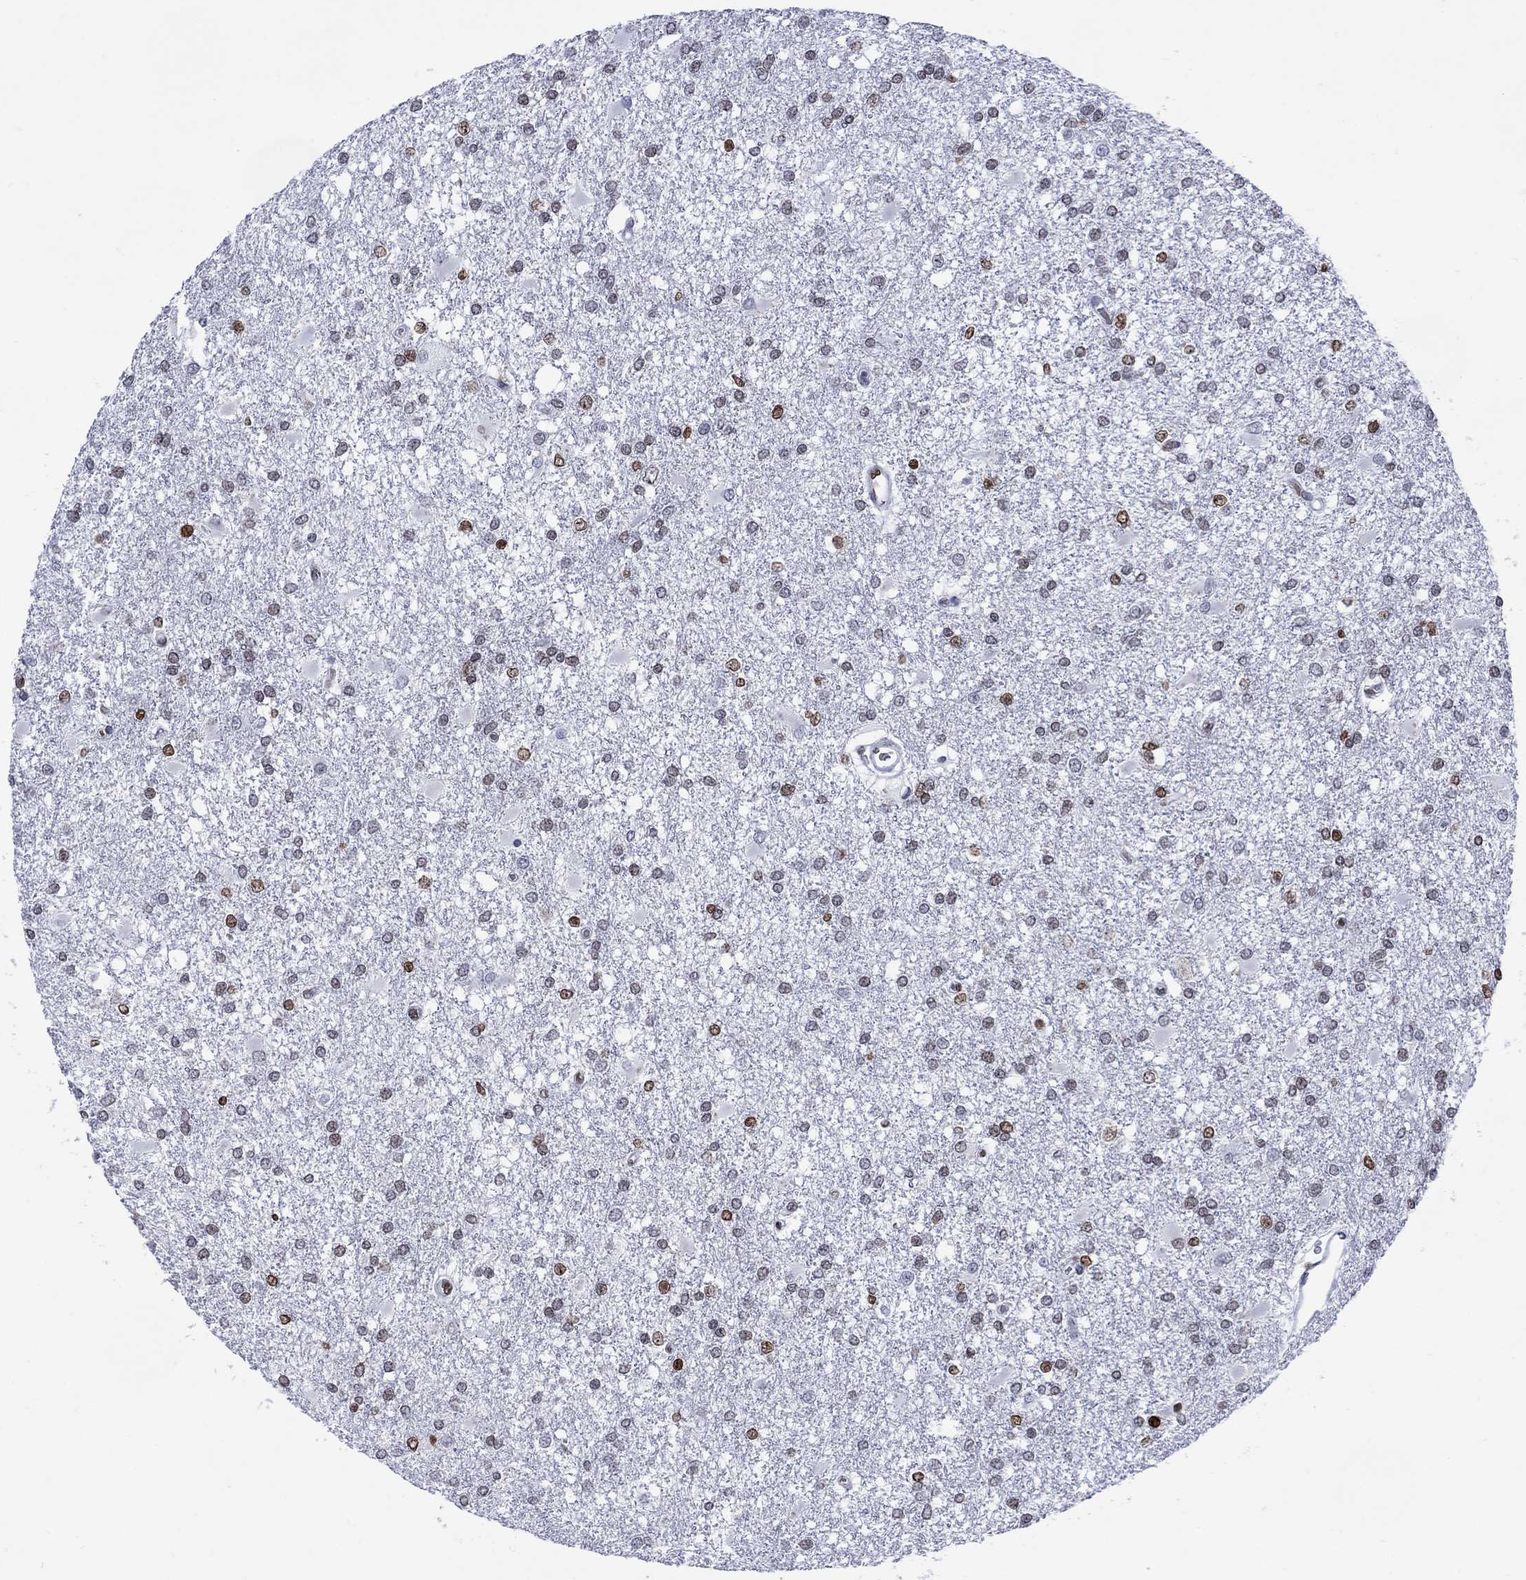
{"staining": {"intensity": "moderate", "quantity": "<25%", "location": "nuclear"}, "tissue": "glioma", "cell_type": "Tumor cells", "image_type": "cancer", "snomed": [{"axis": "morphology", "description": "Glioma, malignant, High grade"}, {"axis": "topography", "description": "Cerebral cortex"}], "caption": "Human glioma stained for a protein (brown) demonstrates moderate nuclear positive expression in approximately <25% of tumor cells.", "gene": "HMGA1", "patient": {"sex": "male", "age": 79}}